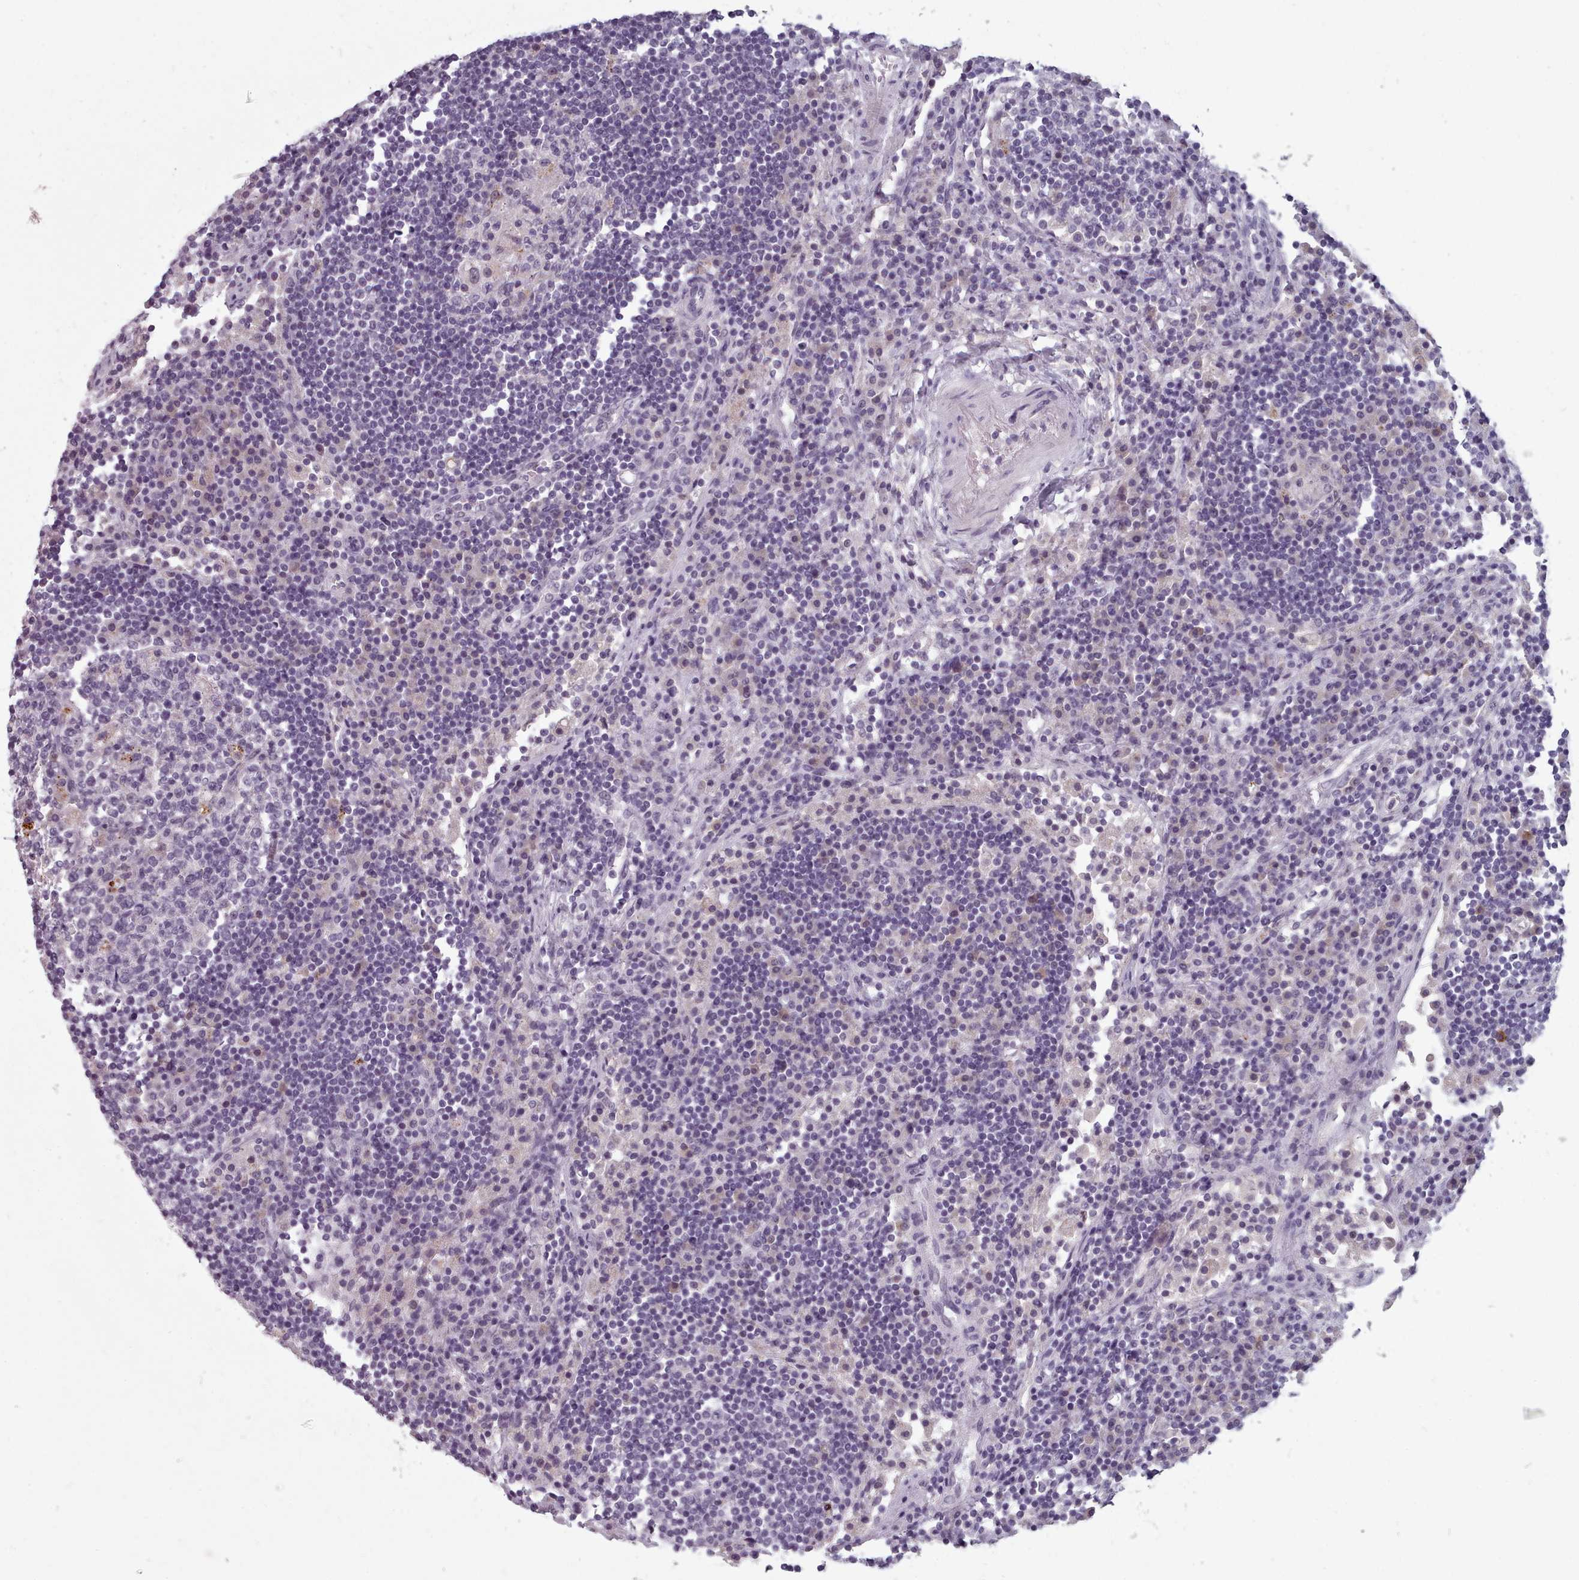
{"staining": {"intensity": "negative", "quantity": "none", "location": "none"}, "tissue": "lymph node", "cell_type": "Germinal center cells", "image_type": "normal", "snomed": [{"axis": "morphology", "description": "Normal tissue, NOS"}, {"axis": "topography", "description": "Lymph node"}], "caption": "This is an immunohistochemistry histopathology image of unremarkable lymph node. There is no positivity in germinal center cells.", "gene": "PBX4", "patient": {"sex": "female", "age": 53}}